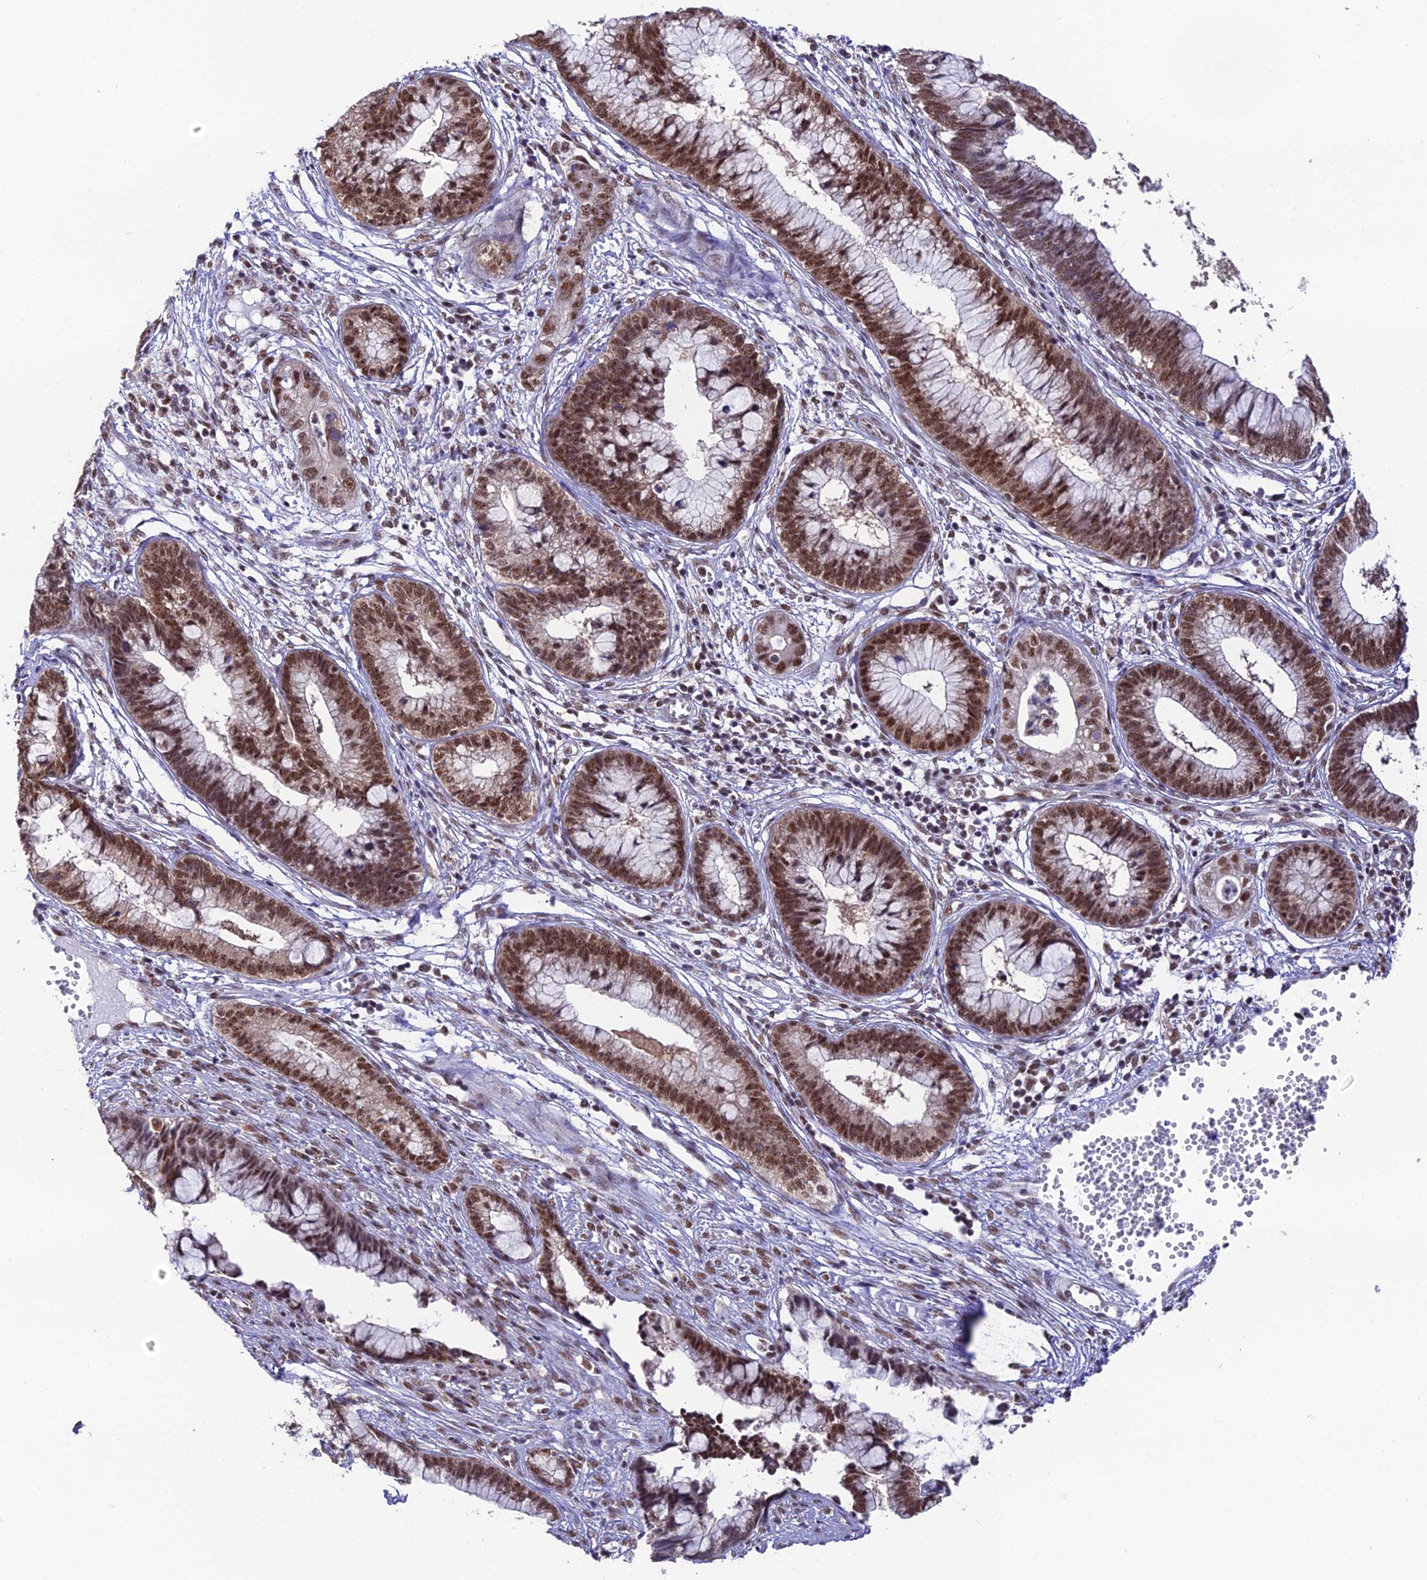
{"staining": {"intensity": "moderate", "quantity": ">75%", "location": "nuclear"}, "tissue": "cervical cancer", "cell_type": "Tumor cells", "image_type": "cancer", "snomed": [{"axis": "morphology", "description": "Adenocarcinoma, NOS"}, {"axis": "topography", "description": "Cervix"}], "caption": "This photomicrograph demonstrates immunohistochemistry (IHC) staining of human cervical cancer, with medium moderate nuclear expression in approximately >75% of tumor cells.", "gene": "THOC7", "patient": {"sex": "female", "age": 44}}